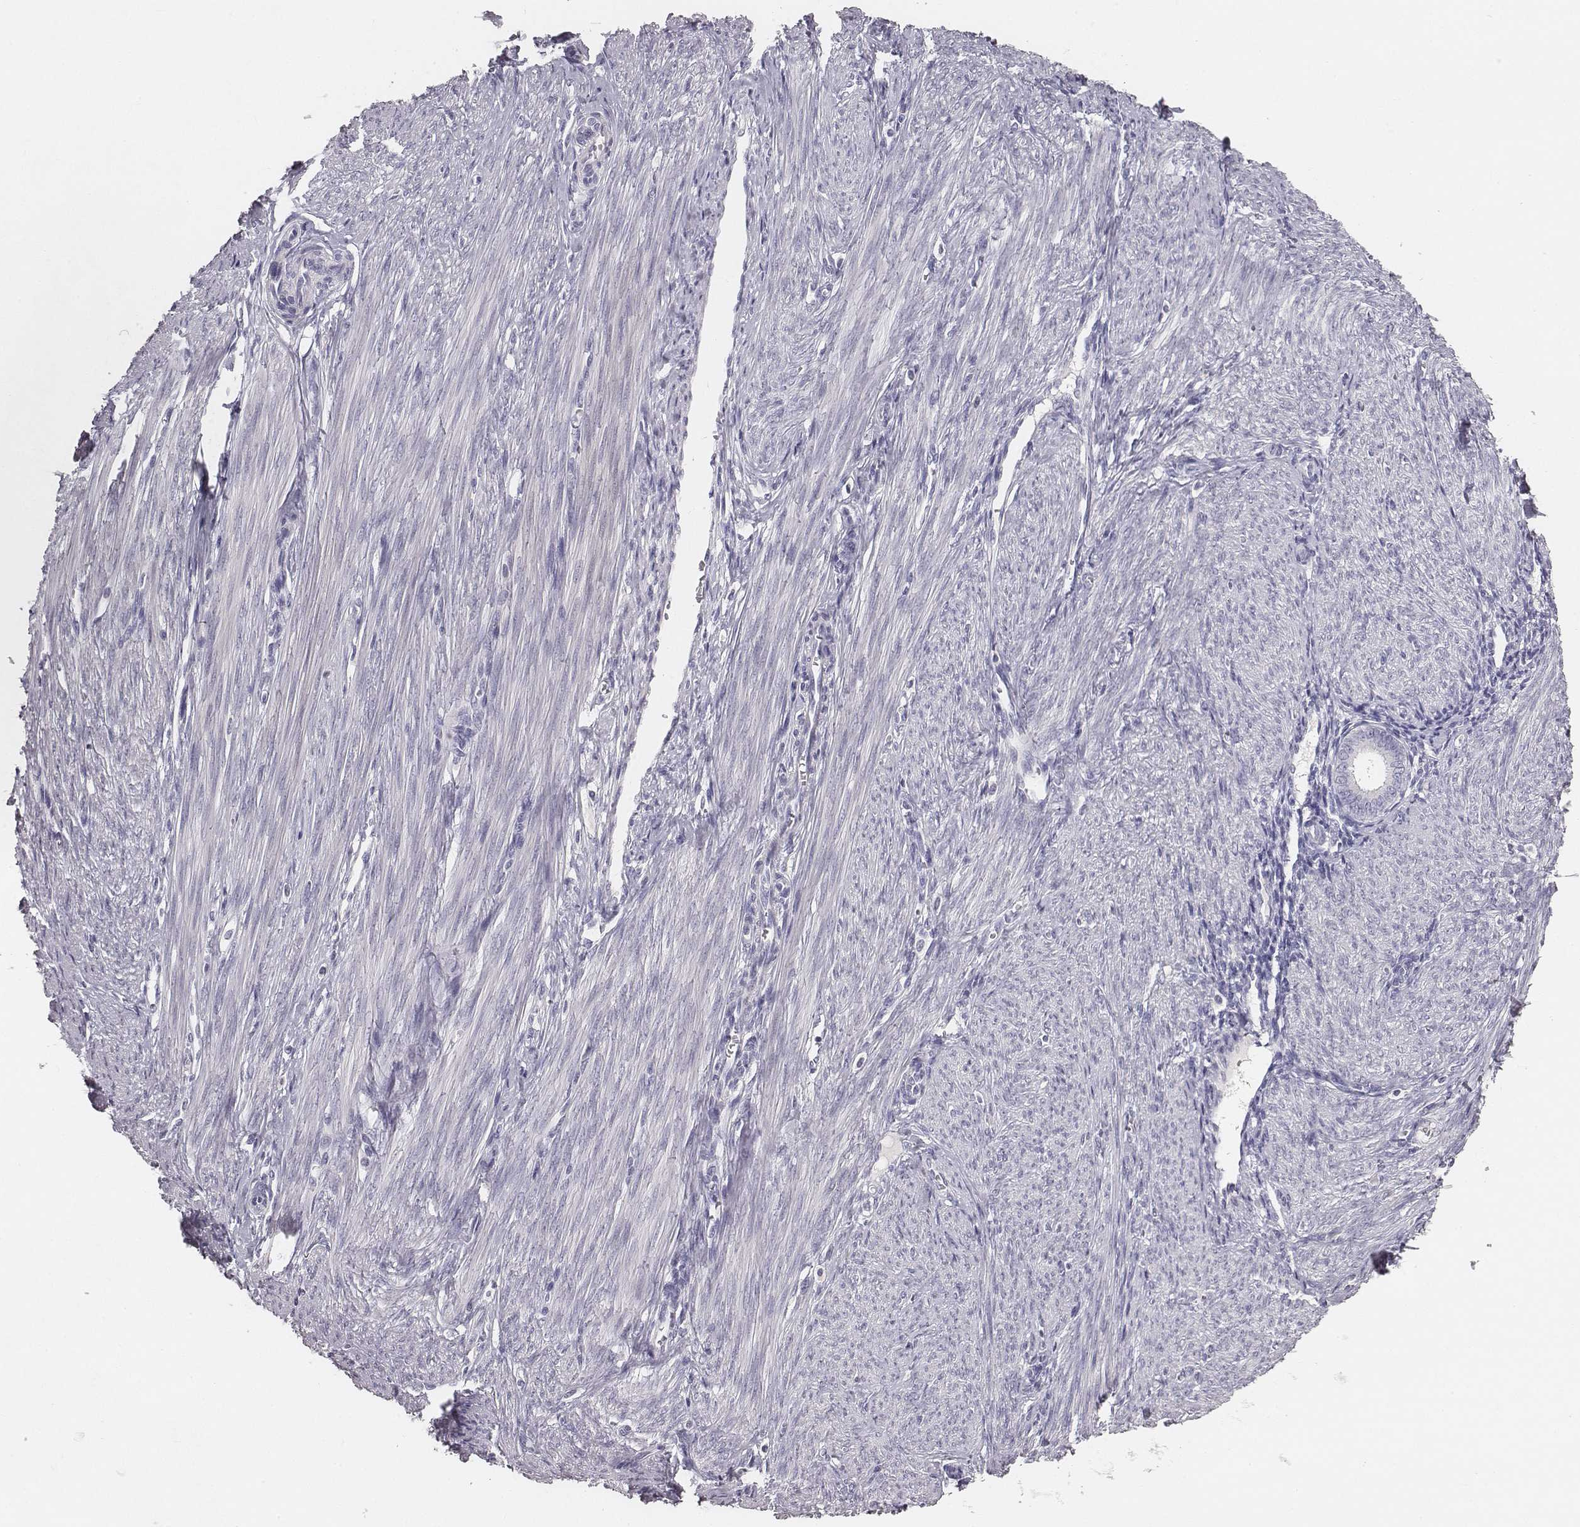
{"staining": {"intensity": "negative", "quantity": "none", "location": "none"}, "tissue": "endometrium", "cell_type": "Cells in endometrial stroma", "image_type": "normal", "snomed": [{"axis": "morphology", "description": "Normal tissue, NOS"}, {"axis": "topography", "description": "Endometrium"}], "caption": "Immunohistochemistry micrograph of normal human endometrium stained for a protein (brown), which displays no positivity in cells in endometrial stroma.", "gene": "MYH6", "patient": {"sex": "female", "age": 39}}